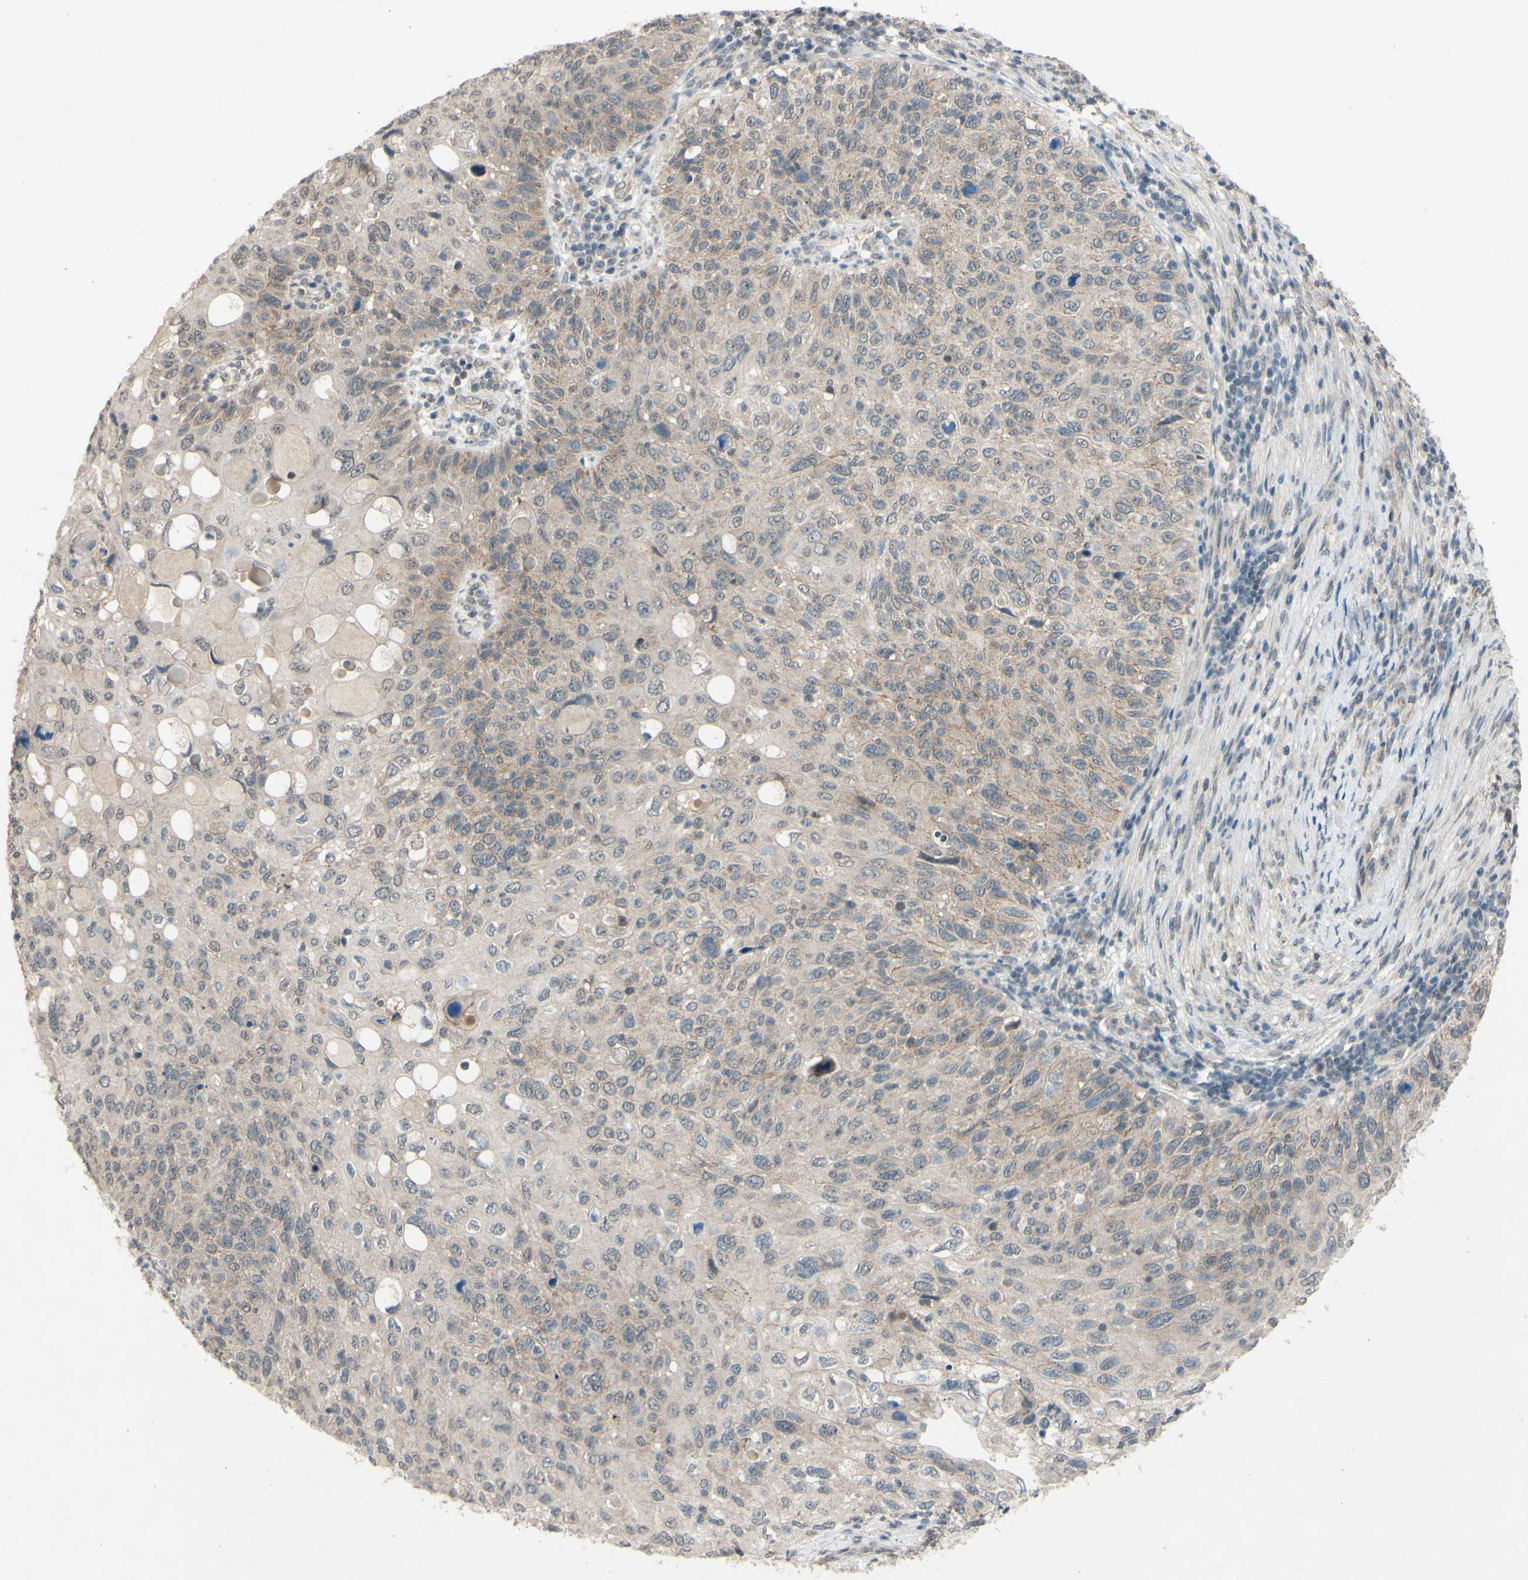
{"staining": {"intensity": "moderate", "quantity": ">75%", "location": "cytoplasmic/membranous"}, "tissue": "cervical cancer", "cell_type": "Tumor cells", "image_type": "cancer", "snomed": [{"axis": "morphology", "description": "Squamous cell carcinoma, NOS"}, {"axis": "topography", "description": "Cervix"}], "caption": "Cervical cancer stained for a protein (brown) shows moderate cytoplasmic/membranous positive expression in about >75% of tumor cells.", "gene": "CDCP1", "patient": {"sex": "female", "age": 70}}